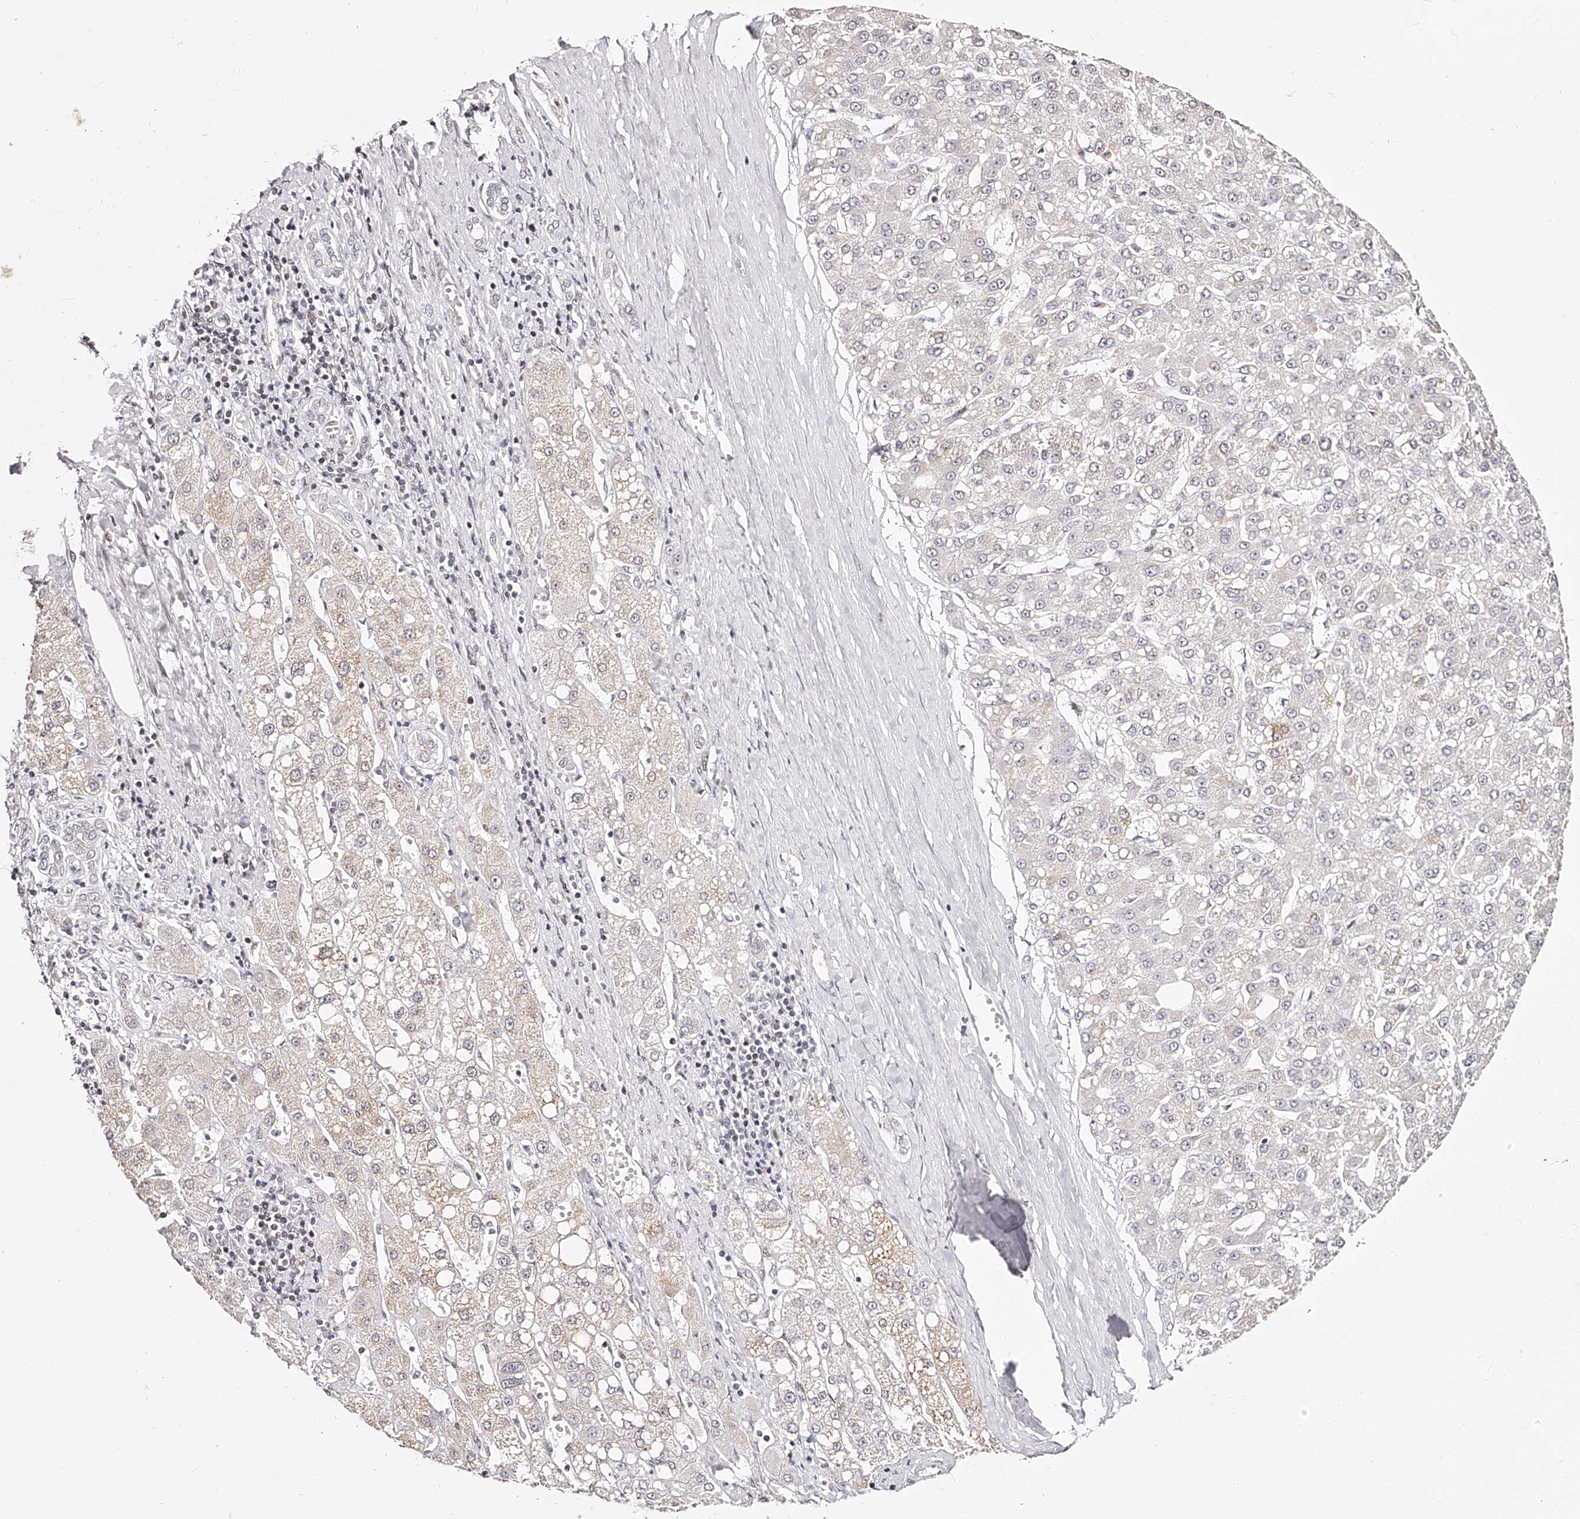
{"staining": {"intensity": "negative", "quantity": "none", "location": "none"}, "tissue": "liver cancer", "cell_type": "Tumor cells", "image_type": "cancer", "snomed": [{"axis": "morphology", "description": "Carcinoma, Hepatocellular, NOS"}, {"axis": "topography", "description": "Liver"}], "caption": "High power microscopy histopathology image of an immunohistochemistry micrograph of hepatocellular carcinoma (liver), revealing no significant staining in tumor cells.", "gene": "USF3", "patient": {"sex": "male", "age": 67}}